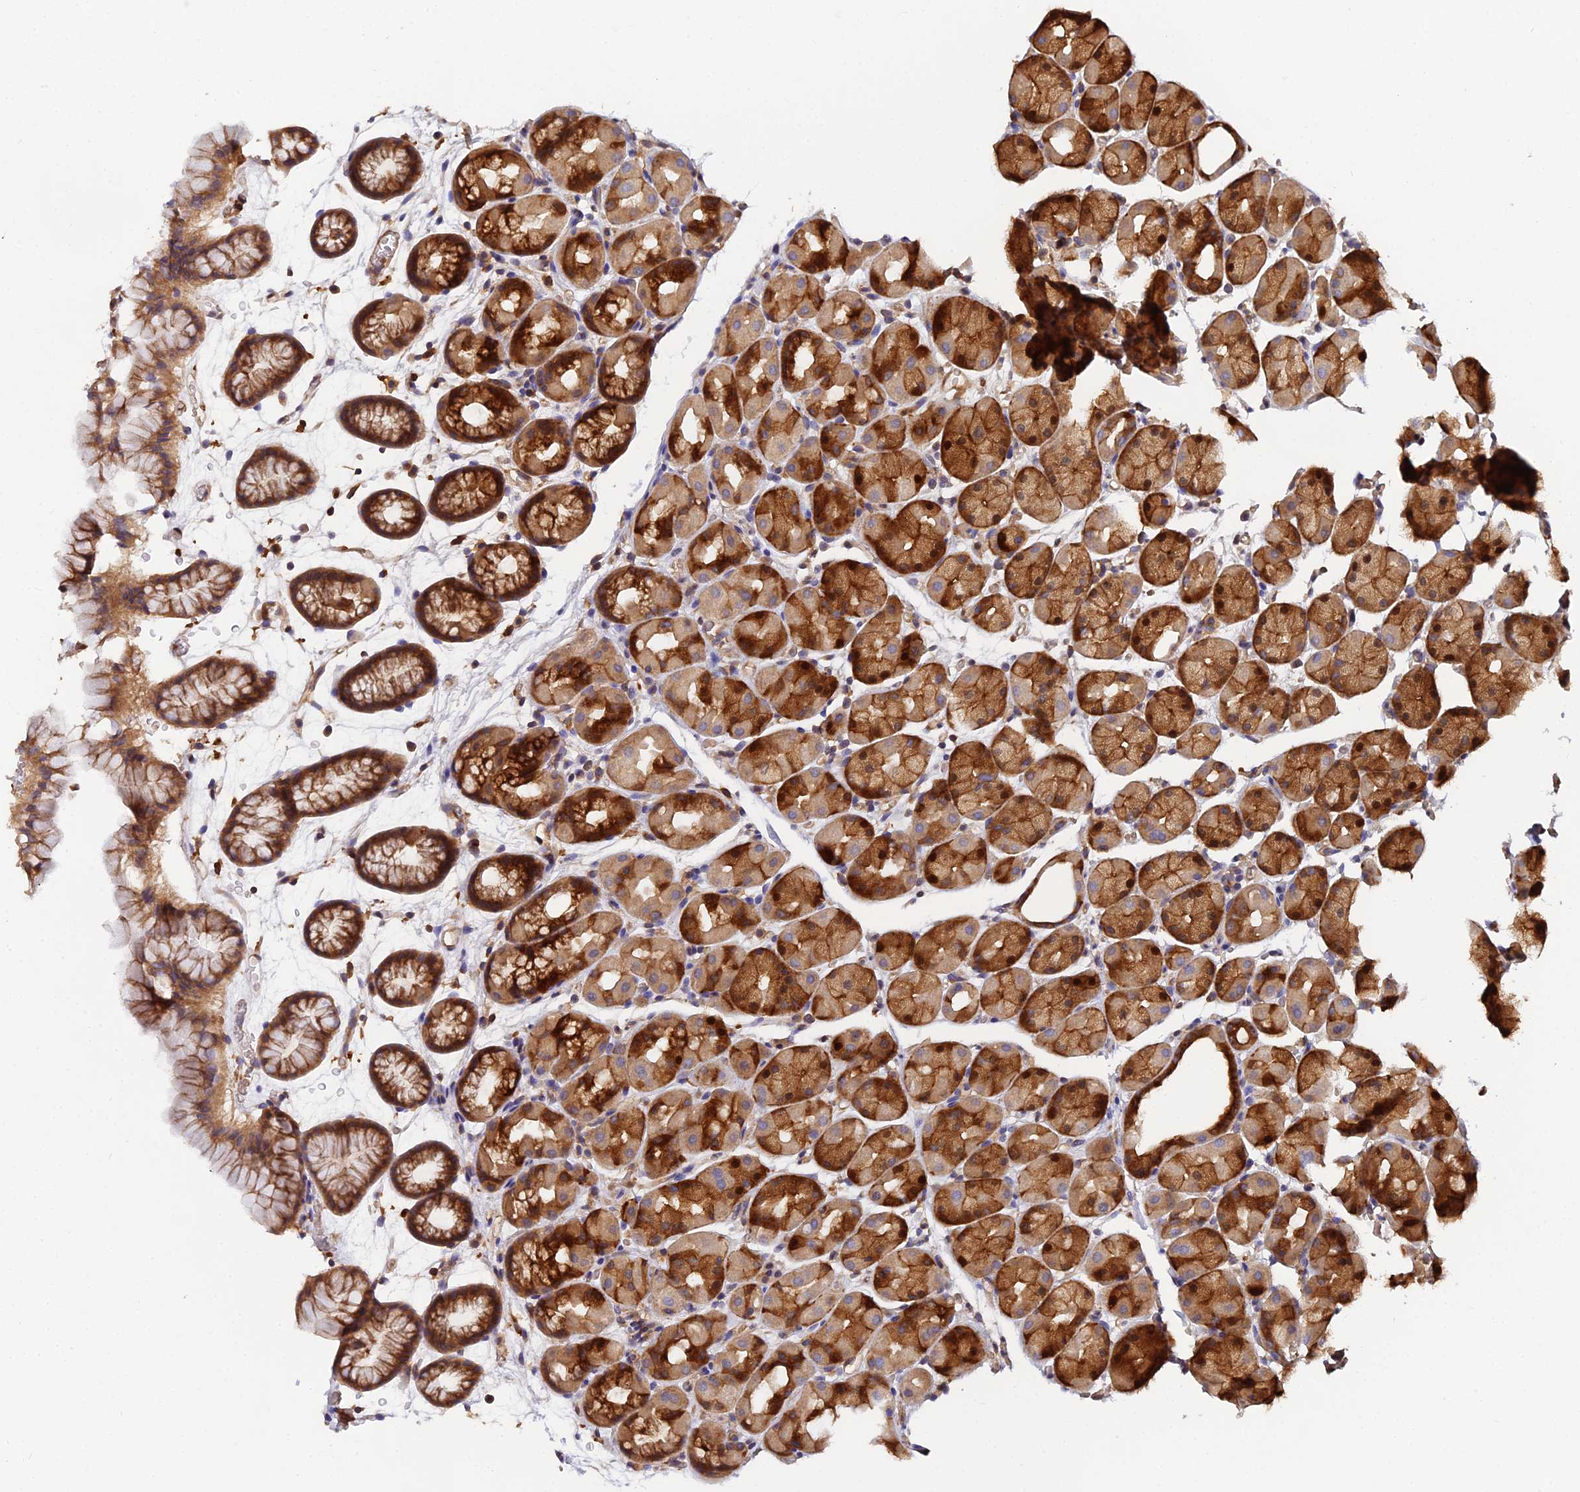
{"staining": {"intensity": "strong", "quantity": ">75%", "location": "cytoplasmic/membranous"}, "tissue": "stomach", "cell_type": "Glandular cells", "image_type": "normal", "snomed": [{"axis": "morphology", "description": "Normal tissue, NOS"}, {"axis": "topography", "description": "Stomach, upper"}, {"axis": "topography", "description": "Stomach"}], "caption": "Human stomach stained for a protein (brown) demonstrates strong cytoplasmic/membranous positive expression in approximately >75% of glandular cells.", "gene": "GNG5B", "patient": {"sex": "male", "age": 47}}